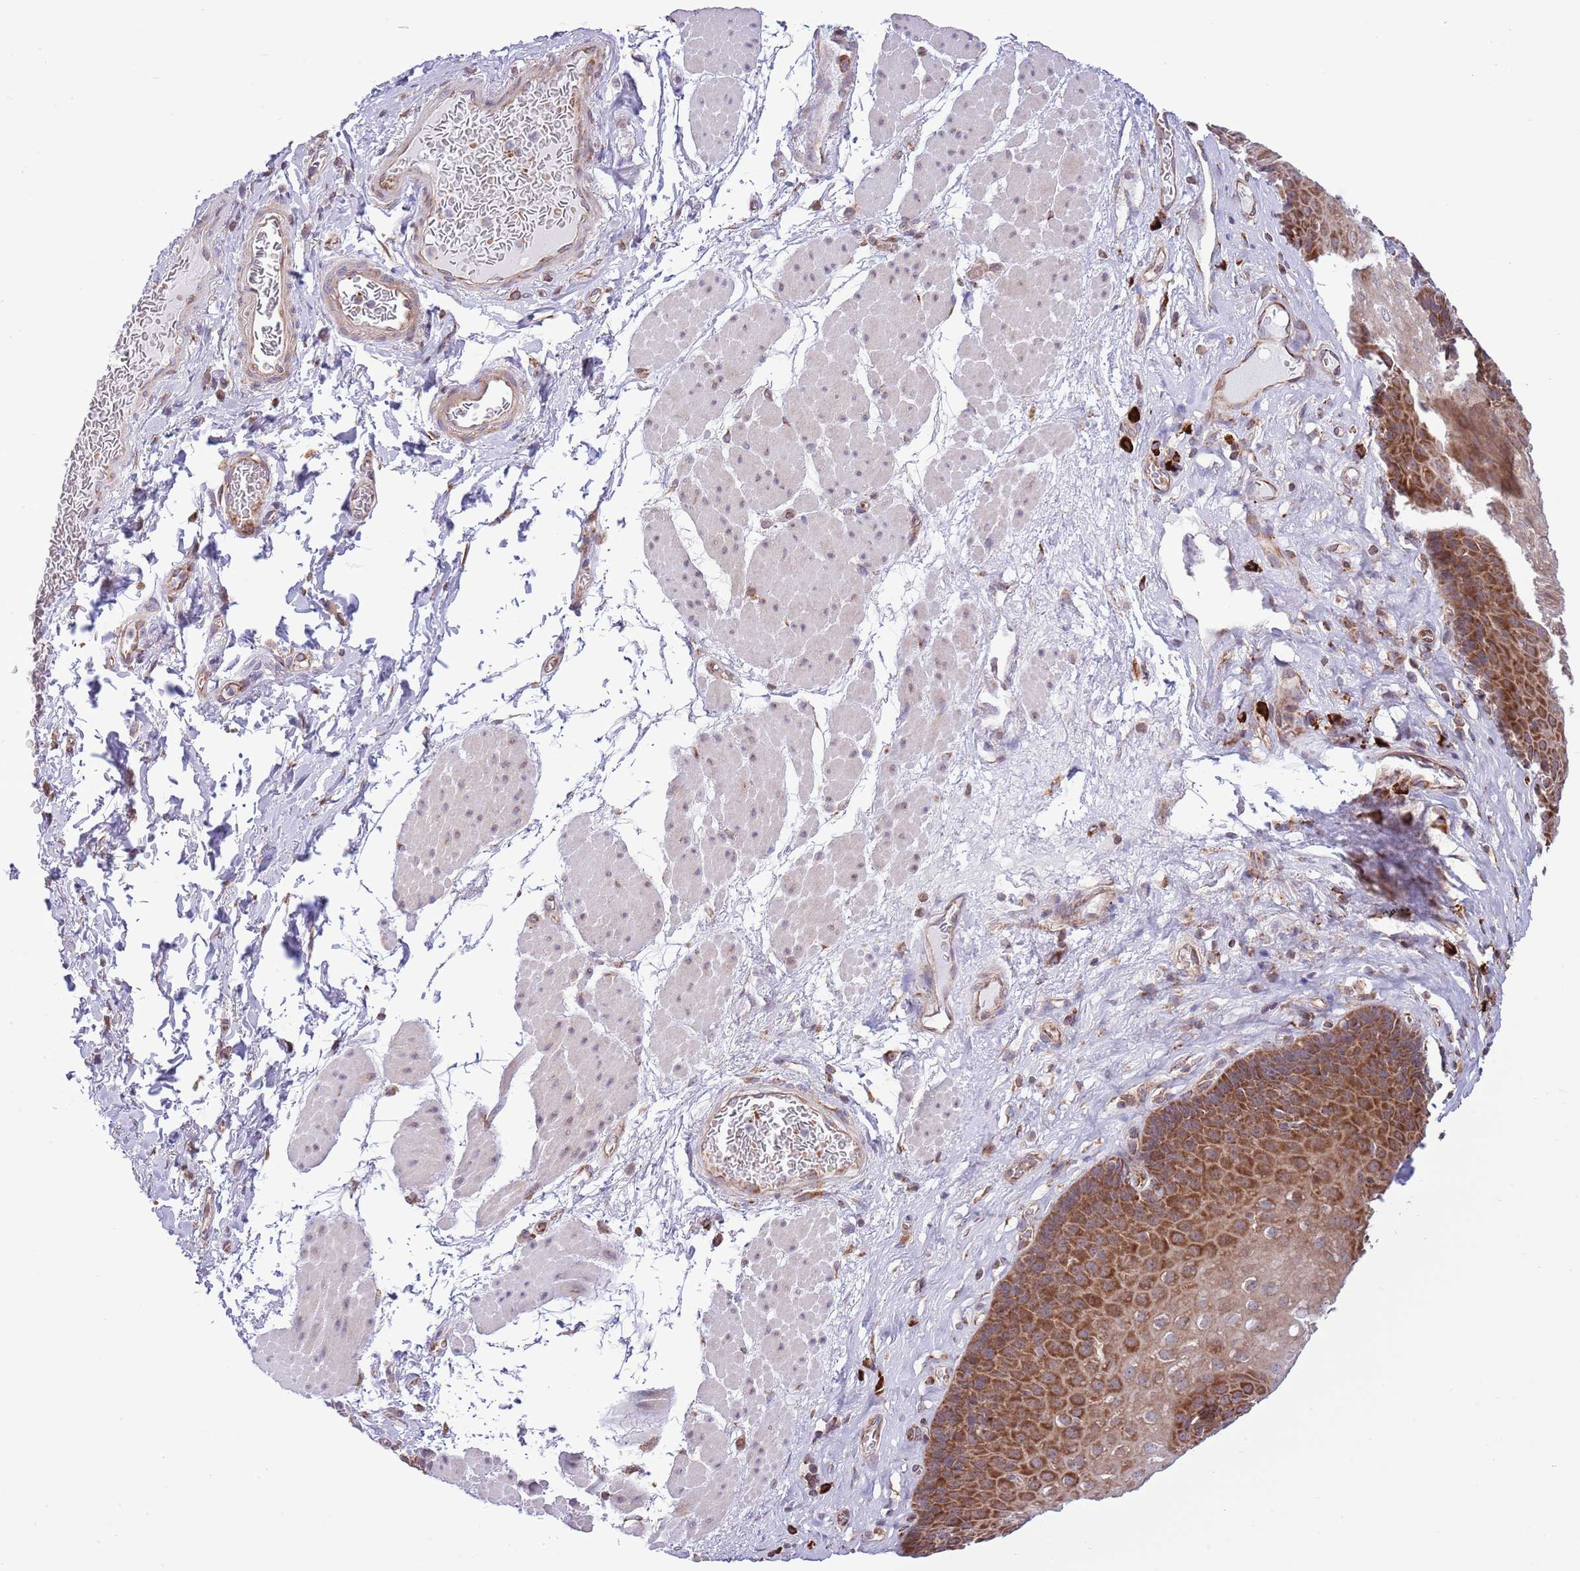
{"staining": {"intensity": "strong", "quantity": "25%-75%", "location": "cytoplasmic/membranous"}, "tissue": "esophagus", "cell_type": "Squamous epithelial cells", "image_type": "normal", "snomed": [{"axis": "morphology", "description": "Normal tissue, NOS"}, {"axis": "topography", "description": "Esophagus"}], "caption": "Normal esophagus displays strong cytoplasmic/membranous positivity in about 25%-75% of squamous epithelial cells, visualized by immunohistochemistry.", "gene": "DAND5", "patient": {"sex": "female", "age": 66}}